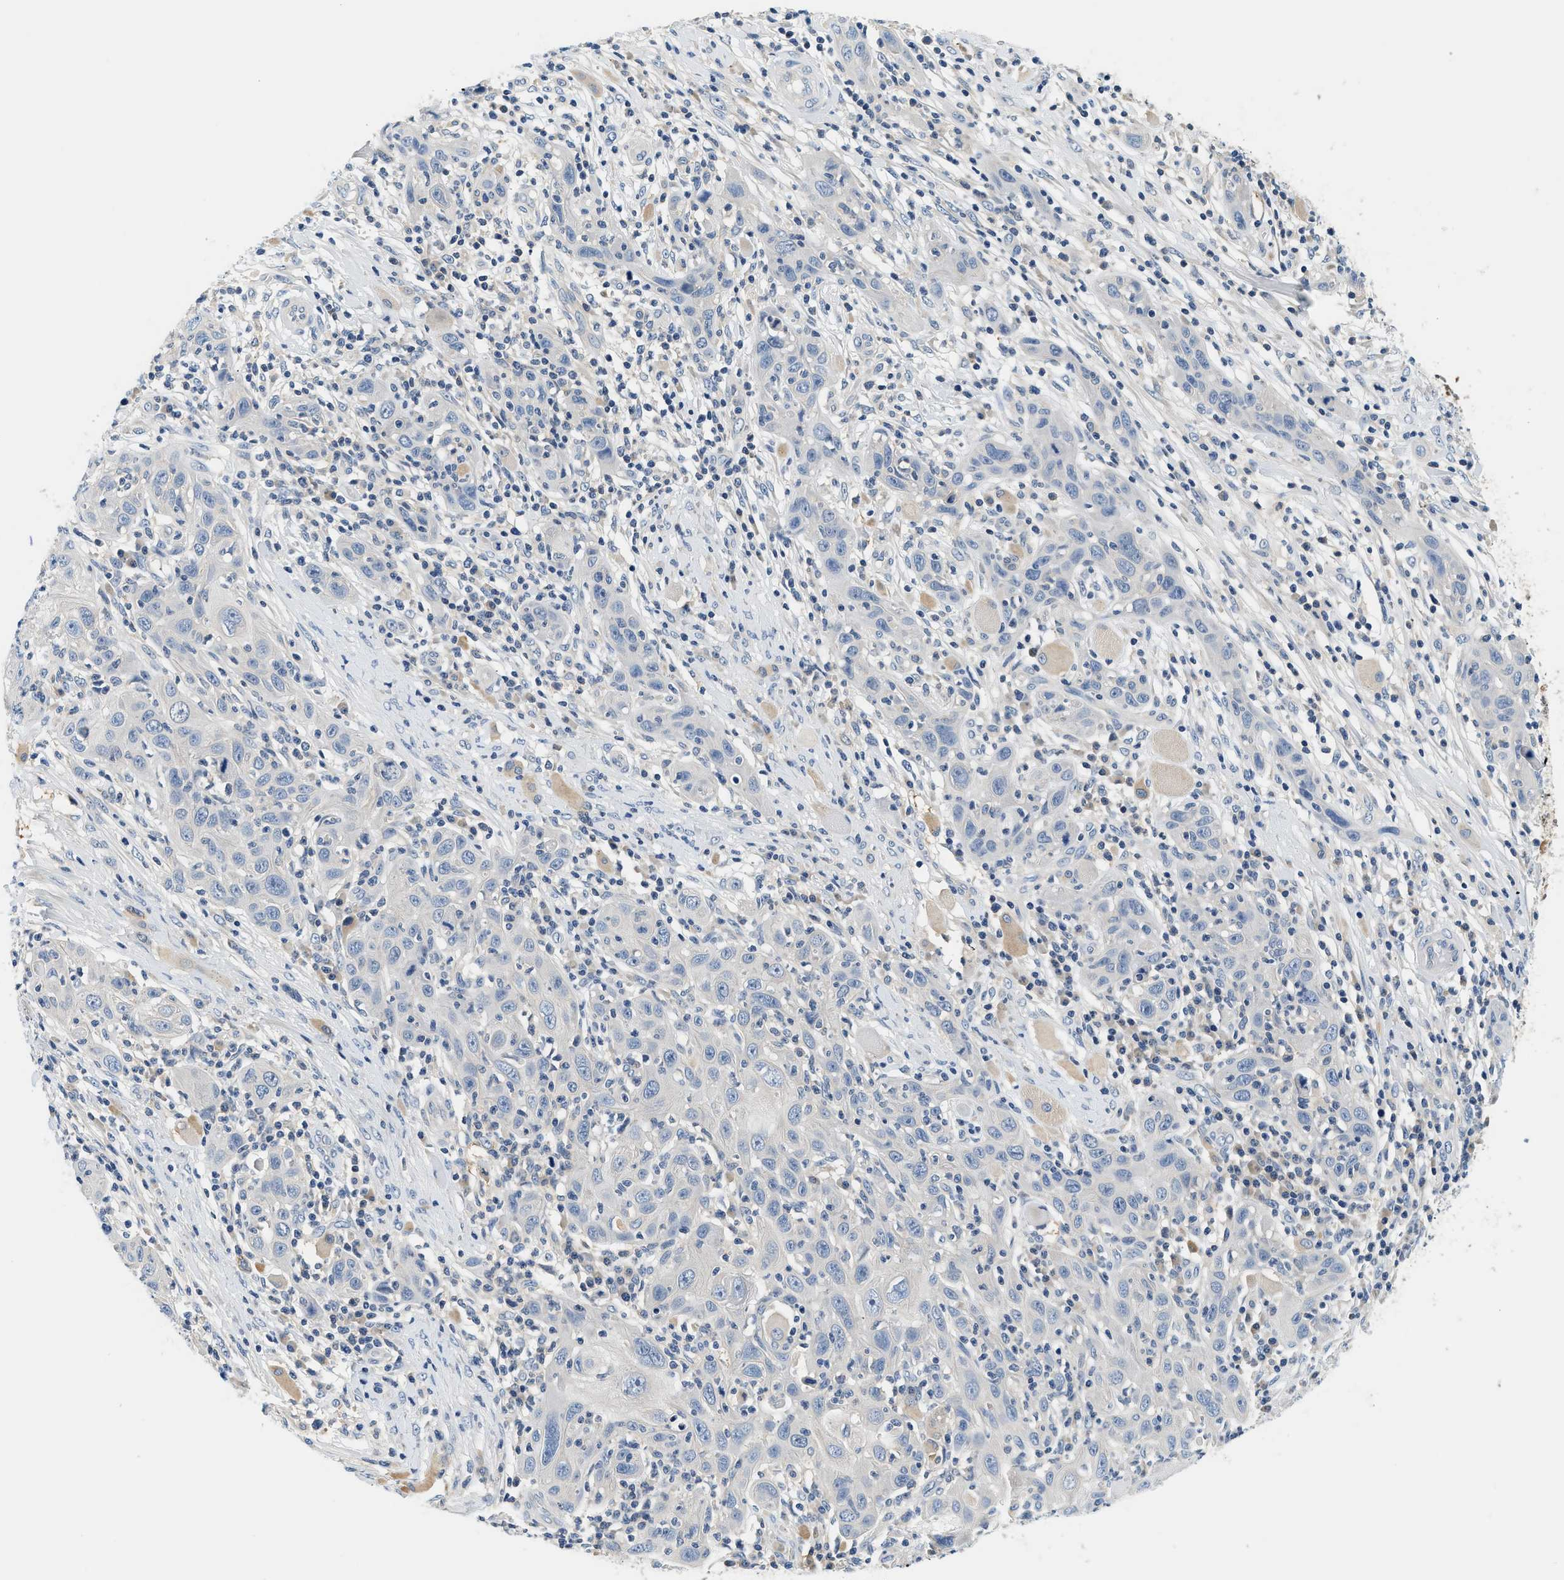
{"staining": {"intensity": "negative", "quantity": "none", "location": "none"}, "tissue": "skin cancer", "cell_type": "Tumor cells", "image_type": "cancer", "snomed": [{"axis": "morphology", "description": "Squamous cell carcinoma, NOS"}, {"axis": "topography", "description": "Skin"}], "caption": "The immunohistochemistry (IHC) histopathology image has no significant expression in tumor cells of skin cancer (squamous cell carcinoma) tissue.", "gene": "SLC35E1", "patient": {"sex": "female", "age": 88}}